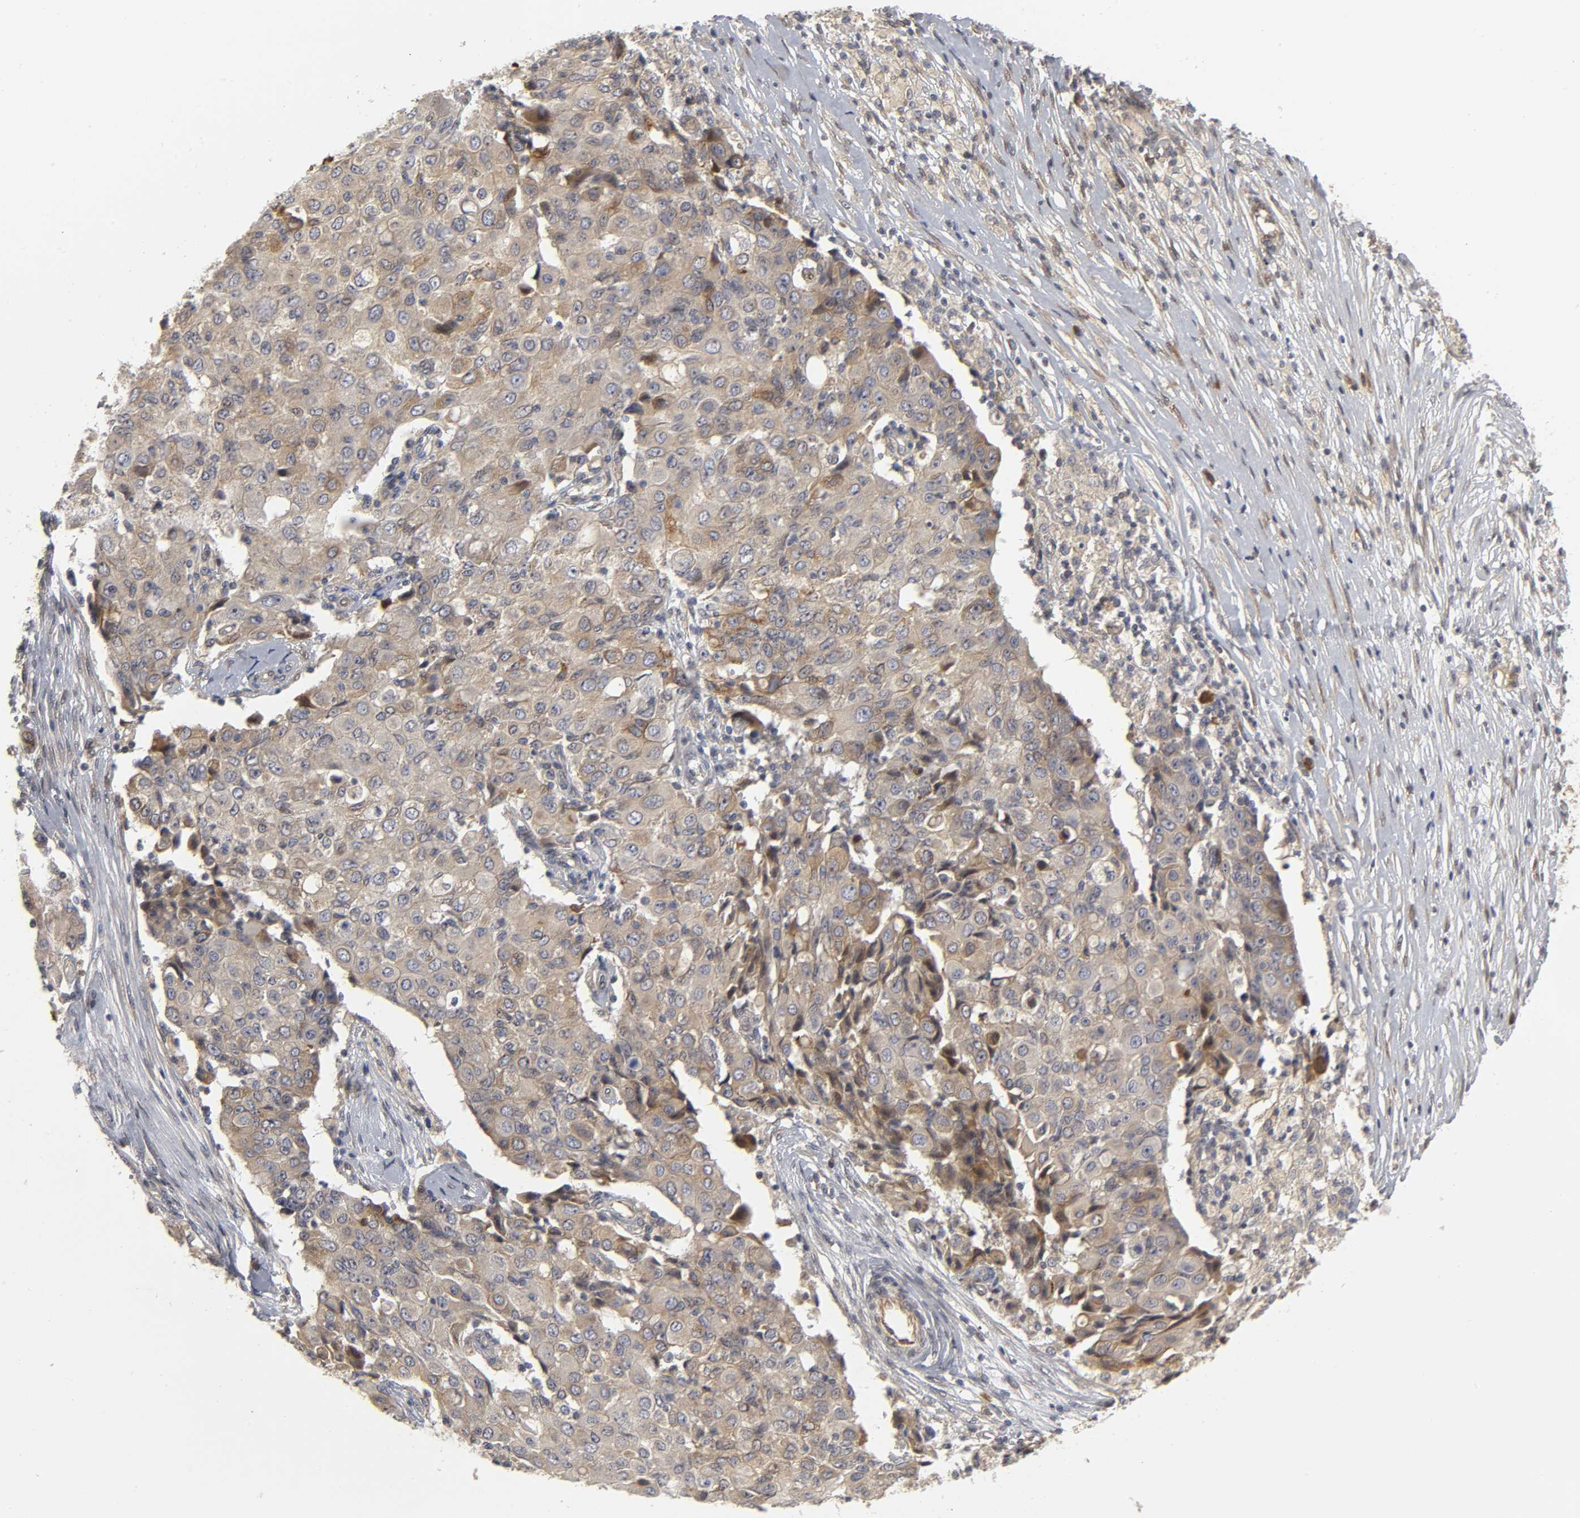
{"staining": {"intensity": "weak", "quantity": "25%-75%", "location": "cytoplasmic/membranous"}, "tissue": "ovarian cancer", "cell_type": "Tumor cells", "image_type": "cancer", "snomed": [{"axis": "morphology", "description": "Carcinoma, endometroid"}, {"axis": "topography", "description": "Ovary"}], "caption": "Protein staining of ovarian endometroid carcinoma tissue exhibits weak cytoplasmic/membranous expression in approximately 25%-75% of tumor cells. (DAB (3,3'-diaminobenzidine) = brown stain, brightfield microscopy at high magnification).", "gene": "ASB6", "patient": {"sex": "female", "age": 42}}